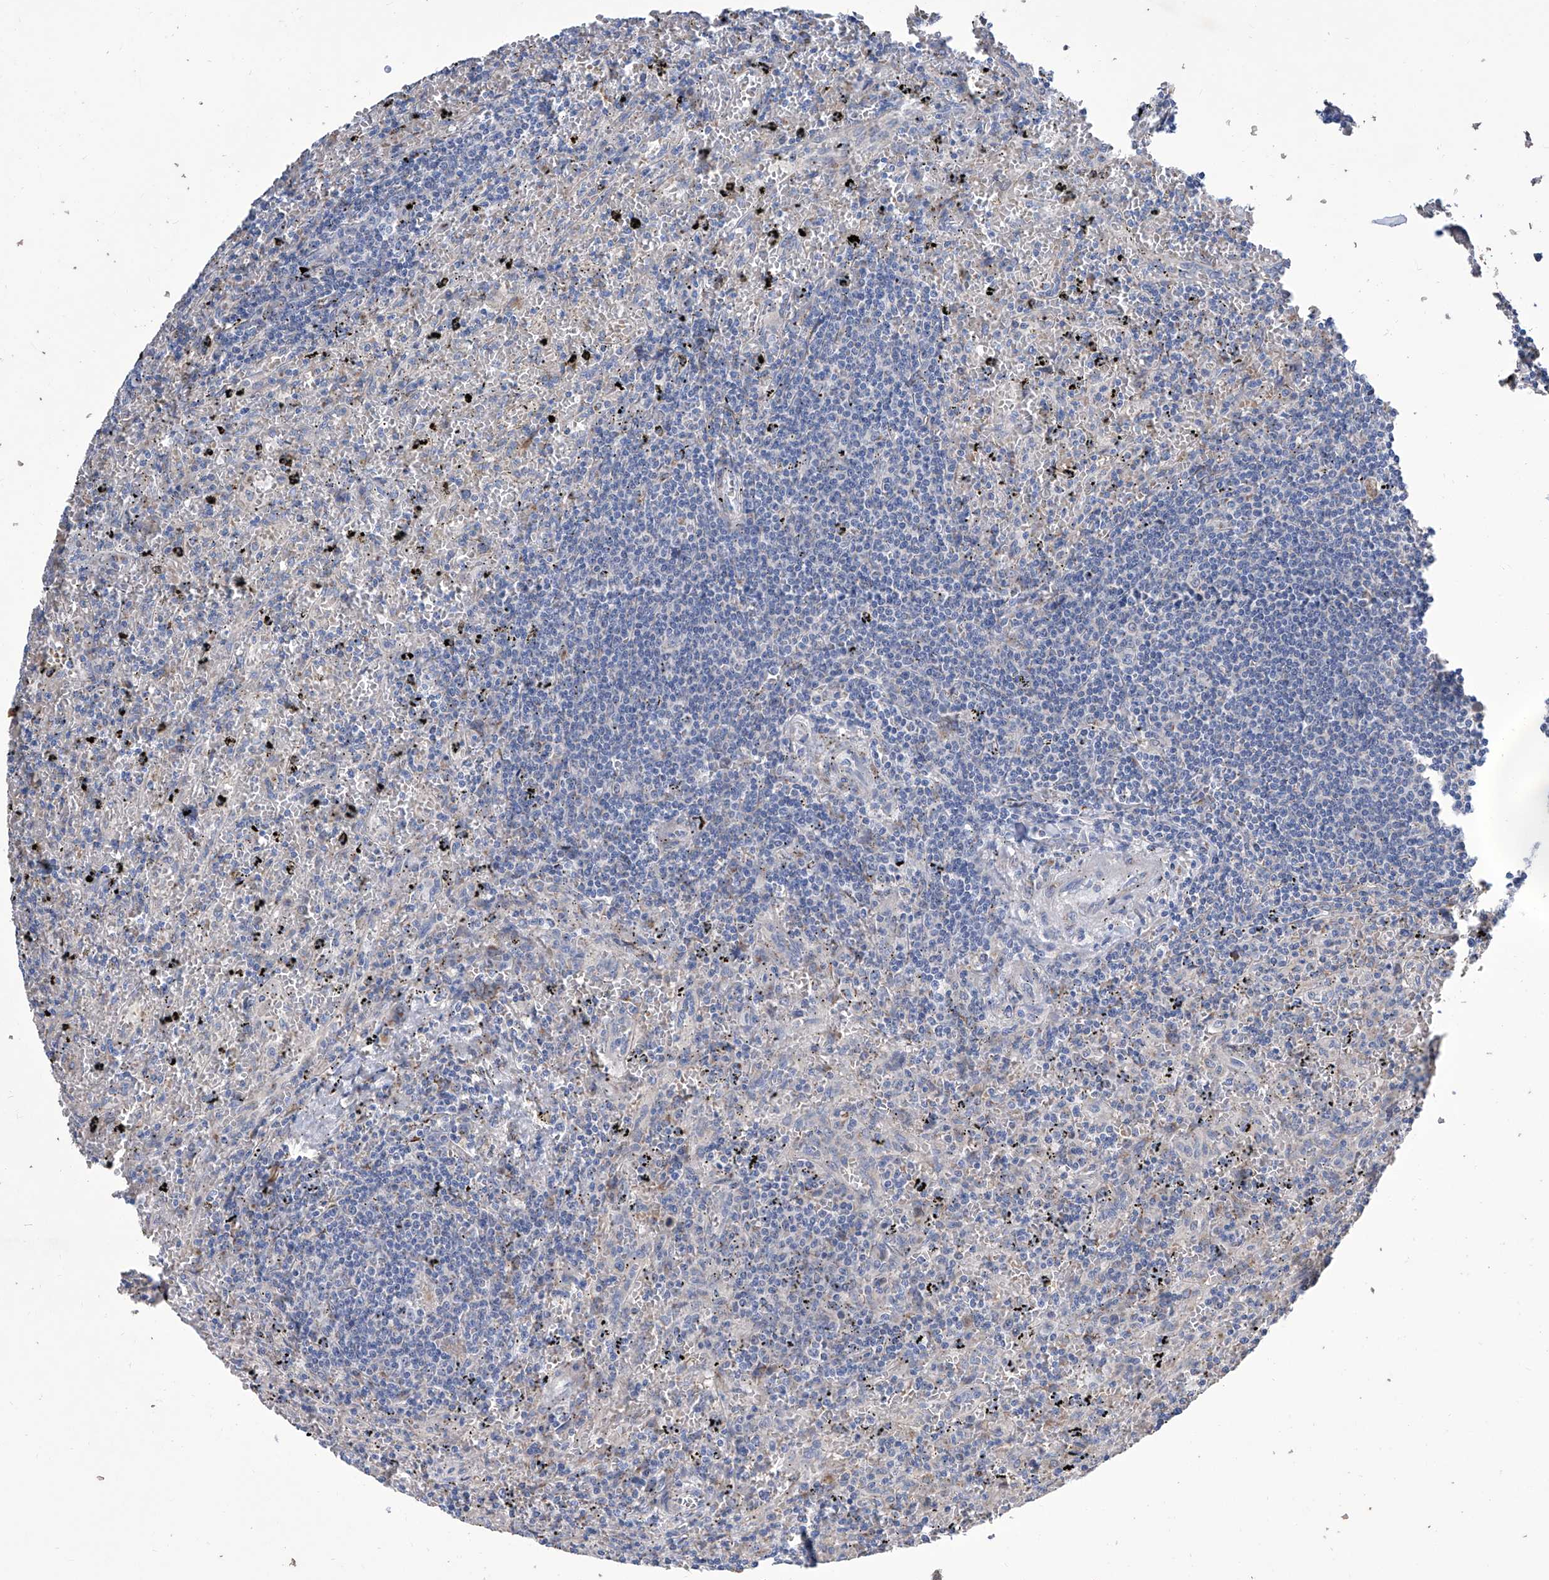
{"staining": {"intensity": "negative", "quantity": "none", "location": "none"}, "tissue": "lymphoma", "cell_type": "Tumor cells", "image_type": "cancer", "snomed": [{"axis": "morphology", "description": "Malignant lymphoma, non-Hodgkin's type, Low grade"}, {"axis": "topography", "description": "Spleen"}], "caption": "A micrograph of low-grade malignant lymphoma, non-Hodgkin's type stained for a protein displays no brown staining in tumor cells.", "gene": "TJAP1", "patient": {"sex": "male", "age": 76}}